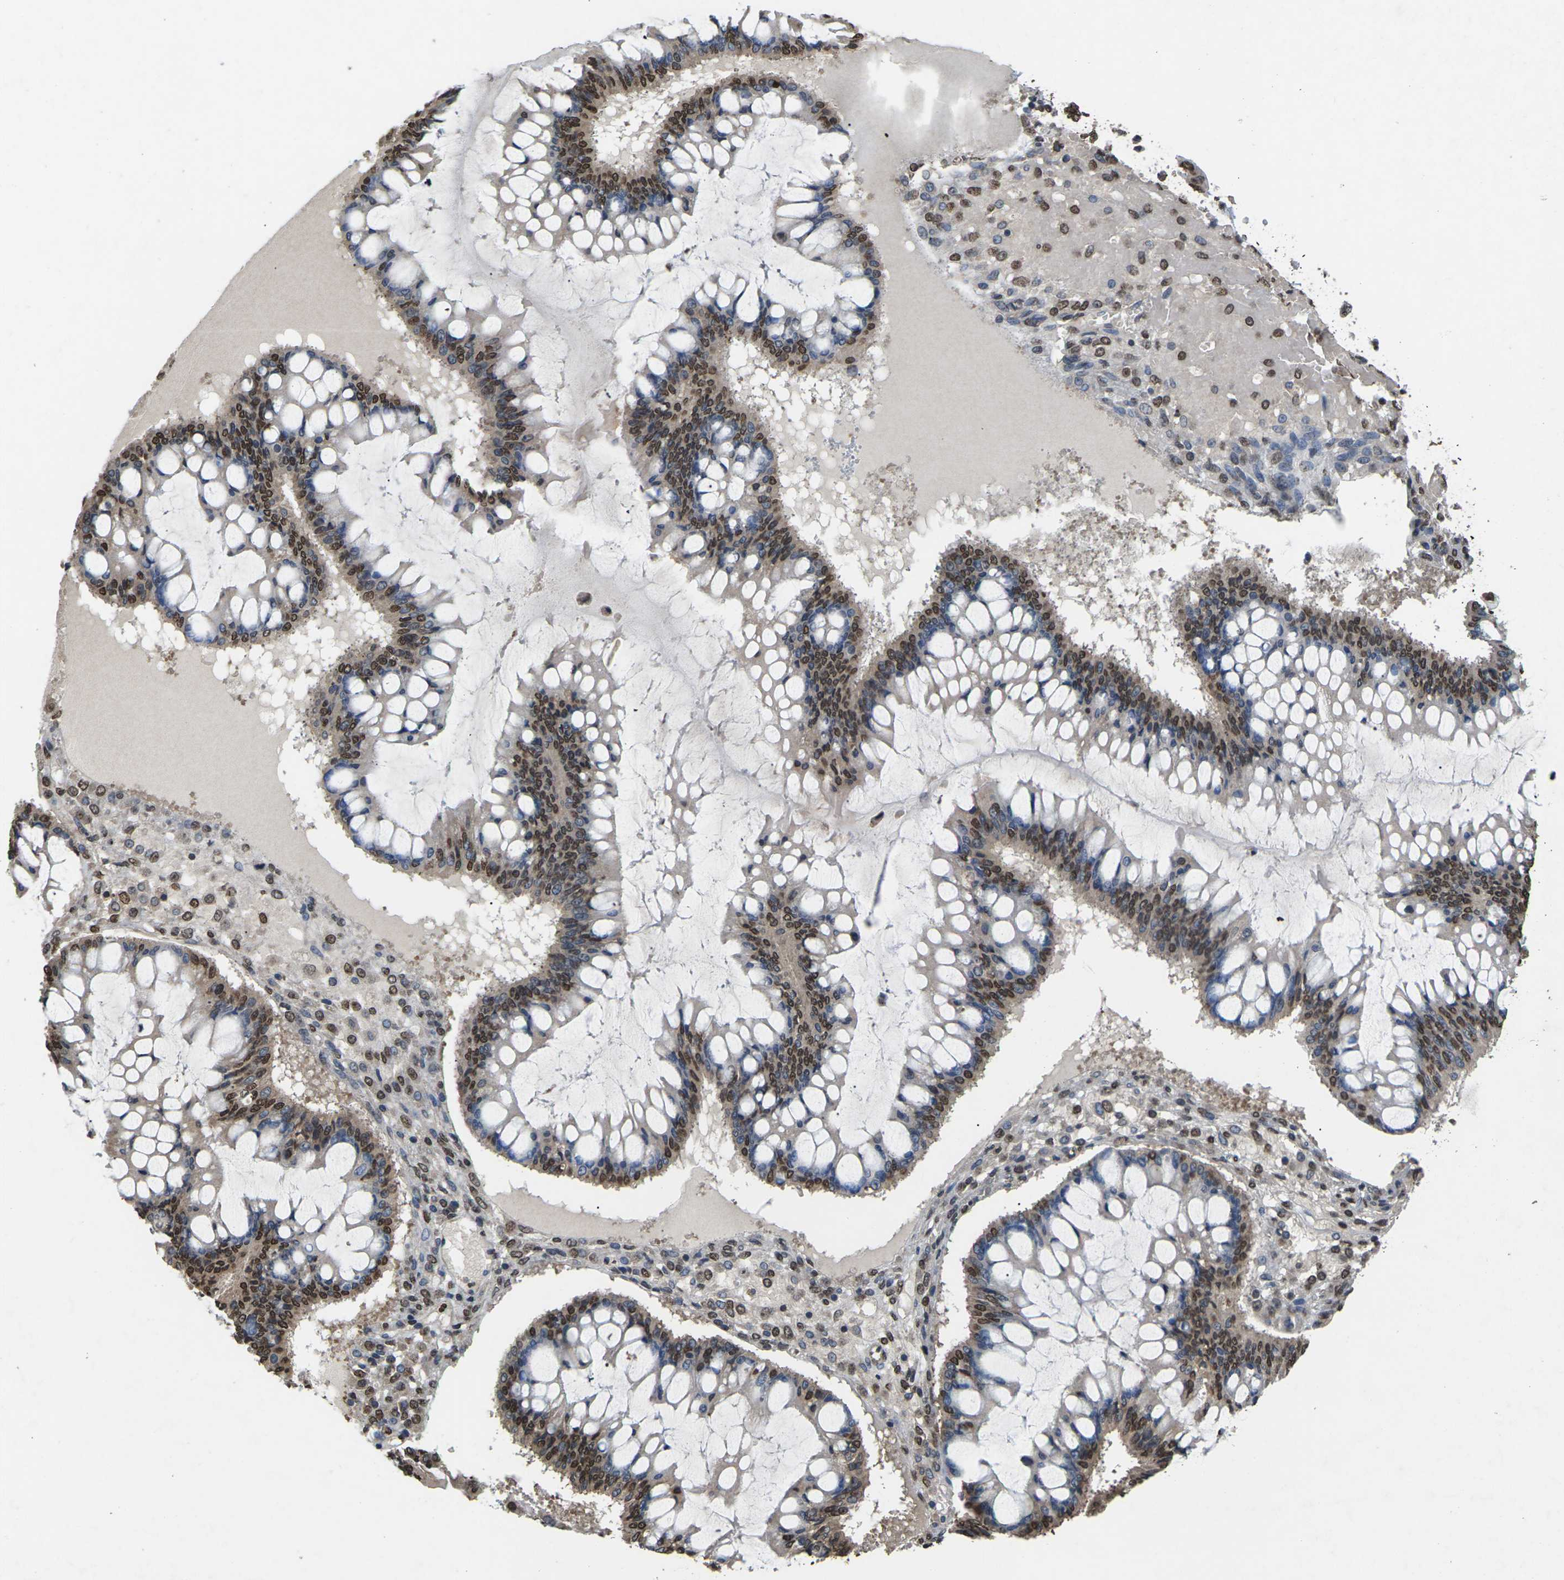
{"staining": {"intensity": "strong", "quantity": "25%-75%", "location": "nuclear"}, "tissue": "ovarian cancer", "cell_type": "Tumor cells", "image_type": "cancer", "snomed": [{"axis": "morphology", "description": "Cystadenocarcinoma, mucinous, NOS"}, {"axis": "topography", "description": "Ovary"}], "caption": "IHC of human mucinous cystadenocarcinoma (ovarian) displays high levels of strong nuclear expression in approximately 25%-75% of tumor cells.", "gene": "EMSY", "patient": {"sex": "female", "age": 73}}